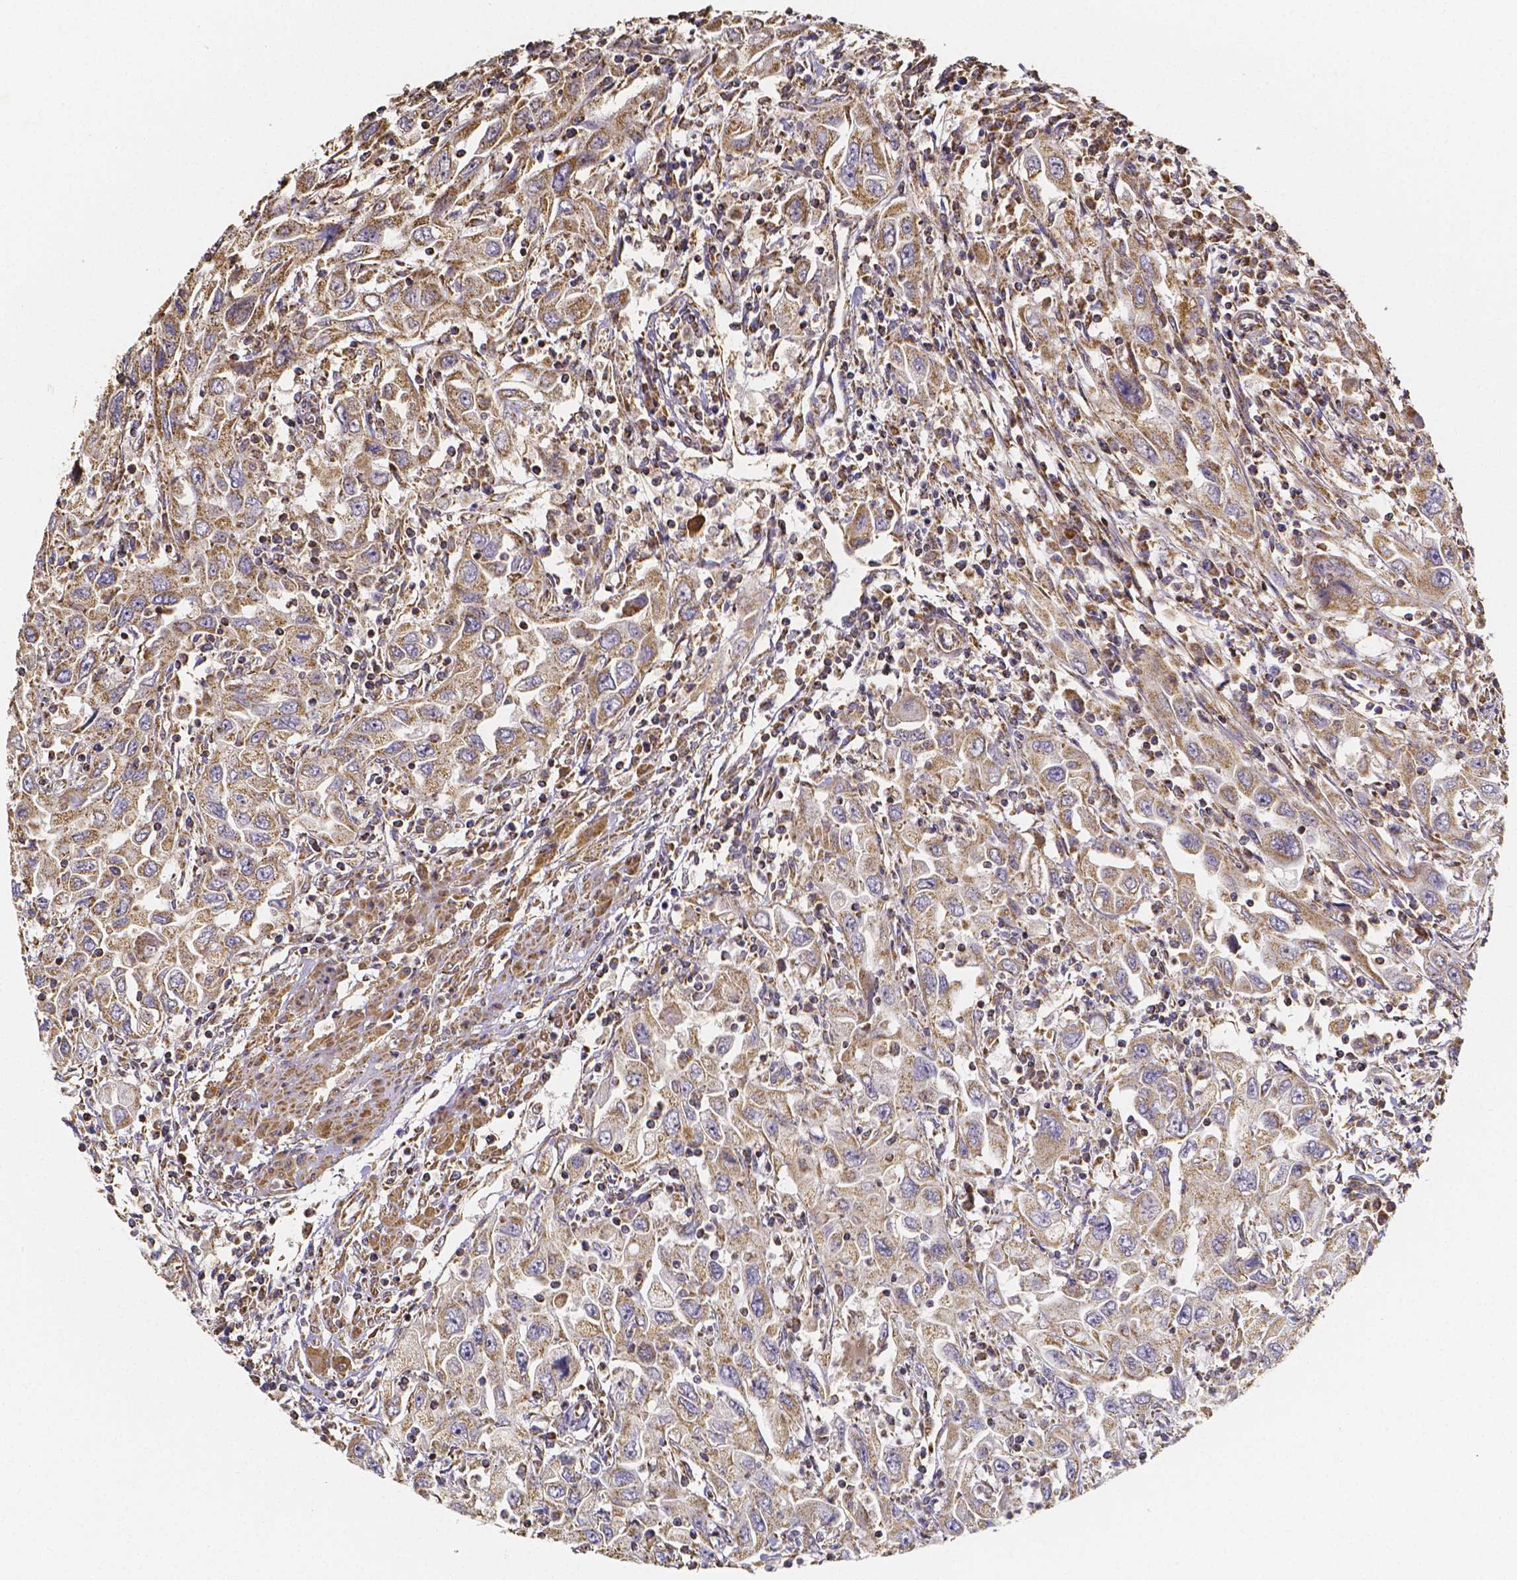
{"staining": {"intensity": "moderate", "quantity": ">75%", "location": "cytoplasmic/membranous"}, "tissue": "urothelial cancer", "cell_type": "Tumor cells", "image_type": "cancer", "snomed": [{"axis": "morphology", "description": "Urothelial carcinoma, High grade"}, {"axis": "topography", "description": "Urinary bladder"}], "caption": "Human high-grade urothelial carcinoma stained with a brown dye exhibits moderate cytoplasmic/membranous positive staining in approximately >75% of tumor cells.", "gene": "SLC35D2", "patient": {"sex": "male", "age": 76}}